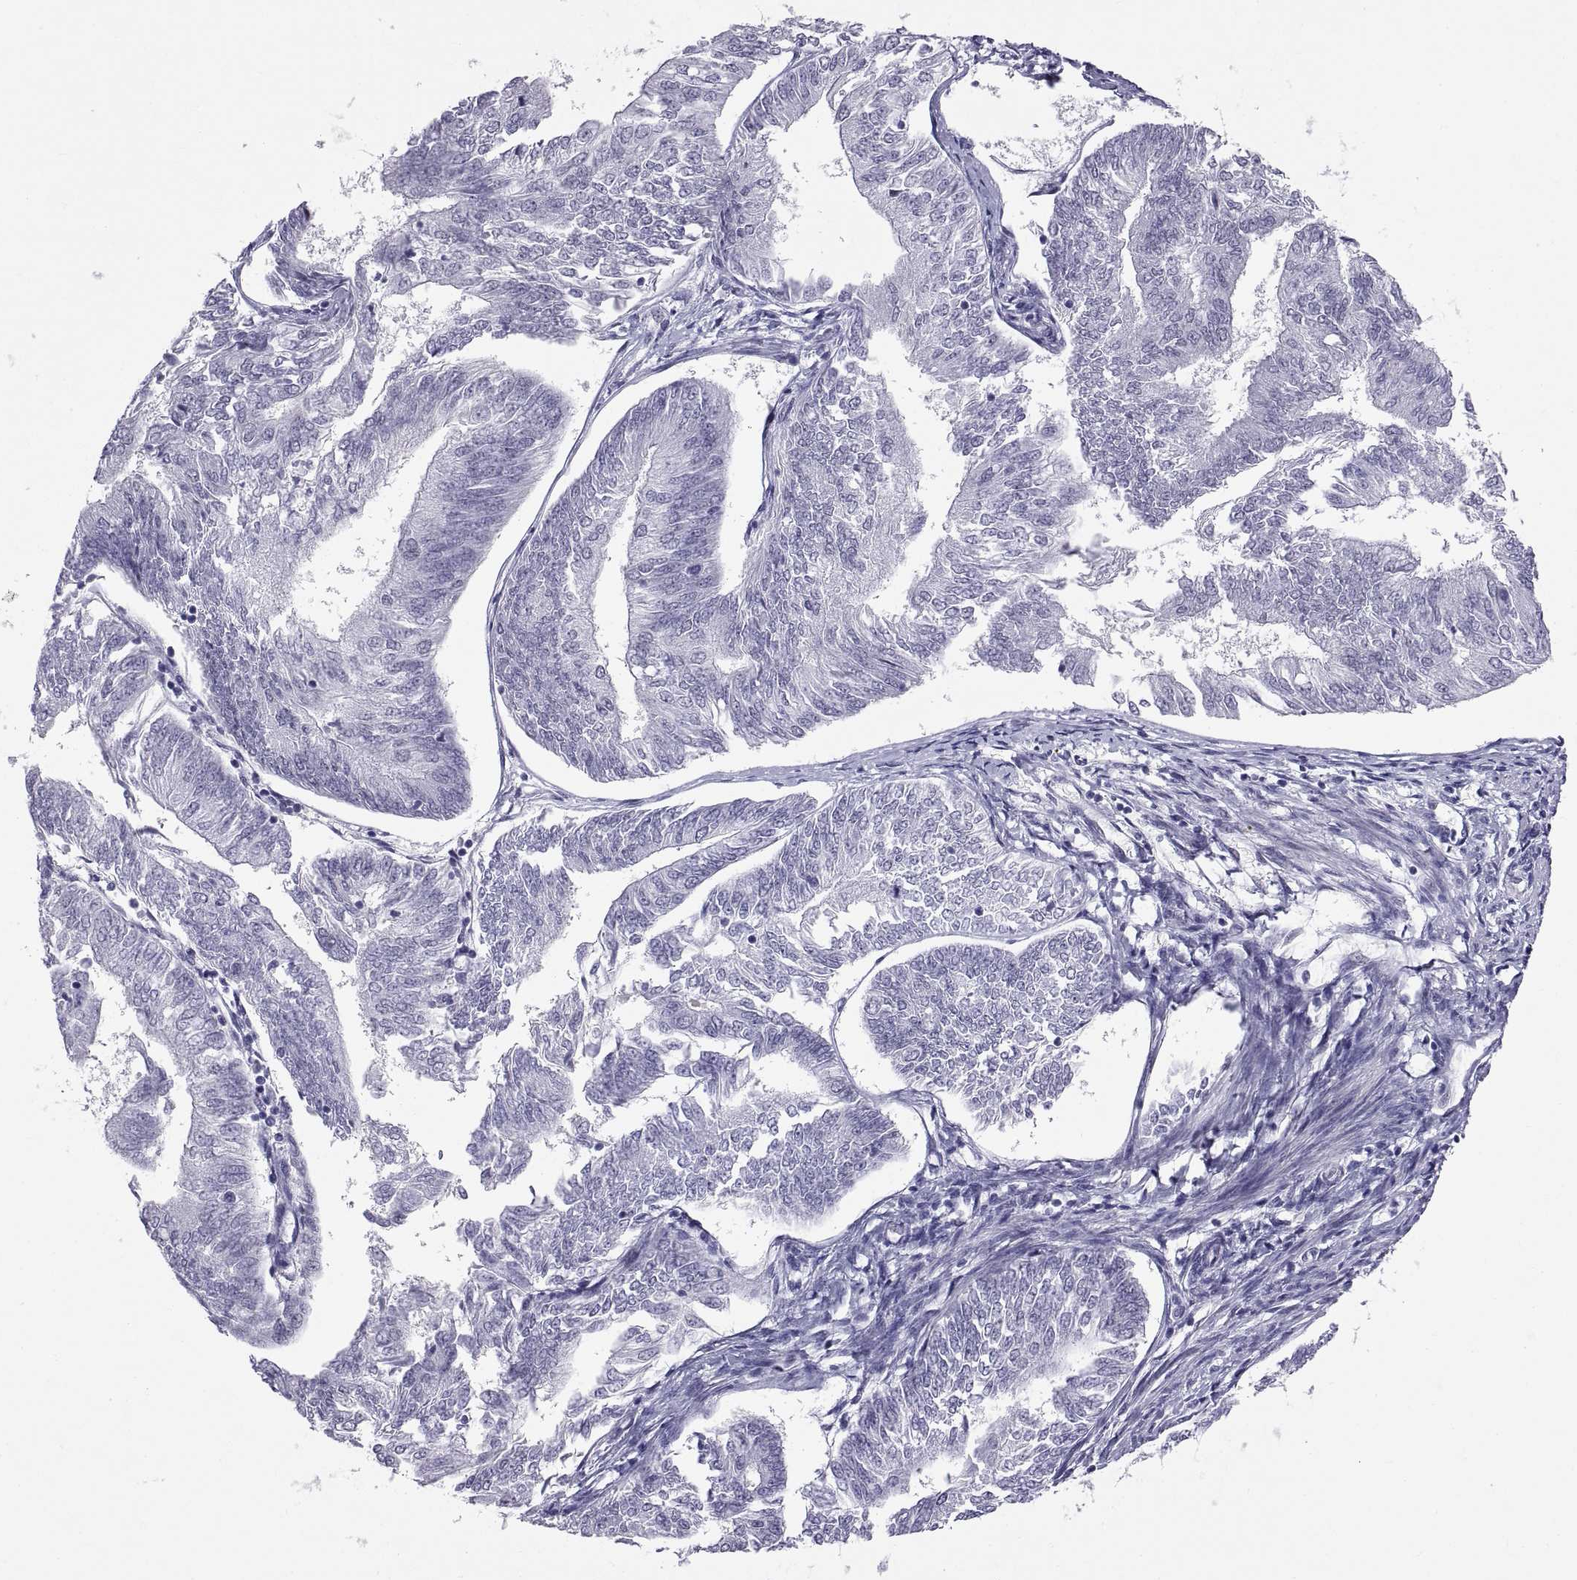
{"staining": {"intensity": "negative", "quantity": "none", "location": "none"}, "tissue": "endometrial cancer", "cell_type": "Tumor cells", "image_type": "cancer", "snomed": [{"axis": "morphology", "description": "Adenocarcinoma, NOS"}, {"axis": "topography", "description": "Endometrium"}], "caption": "This is an immunohistochemistry image of endometrial cancer (adenocarcinoma). There is no staining in tumor cells.", "gene": "KRT77", "patient": {"sex": "female", "age": 58}}